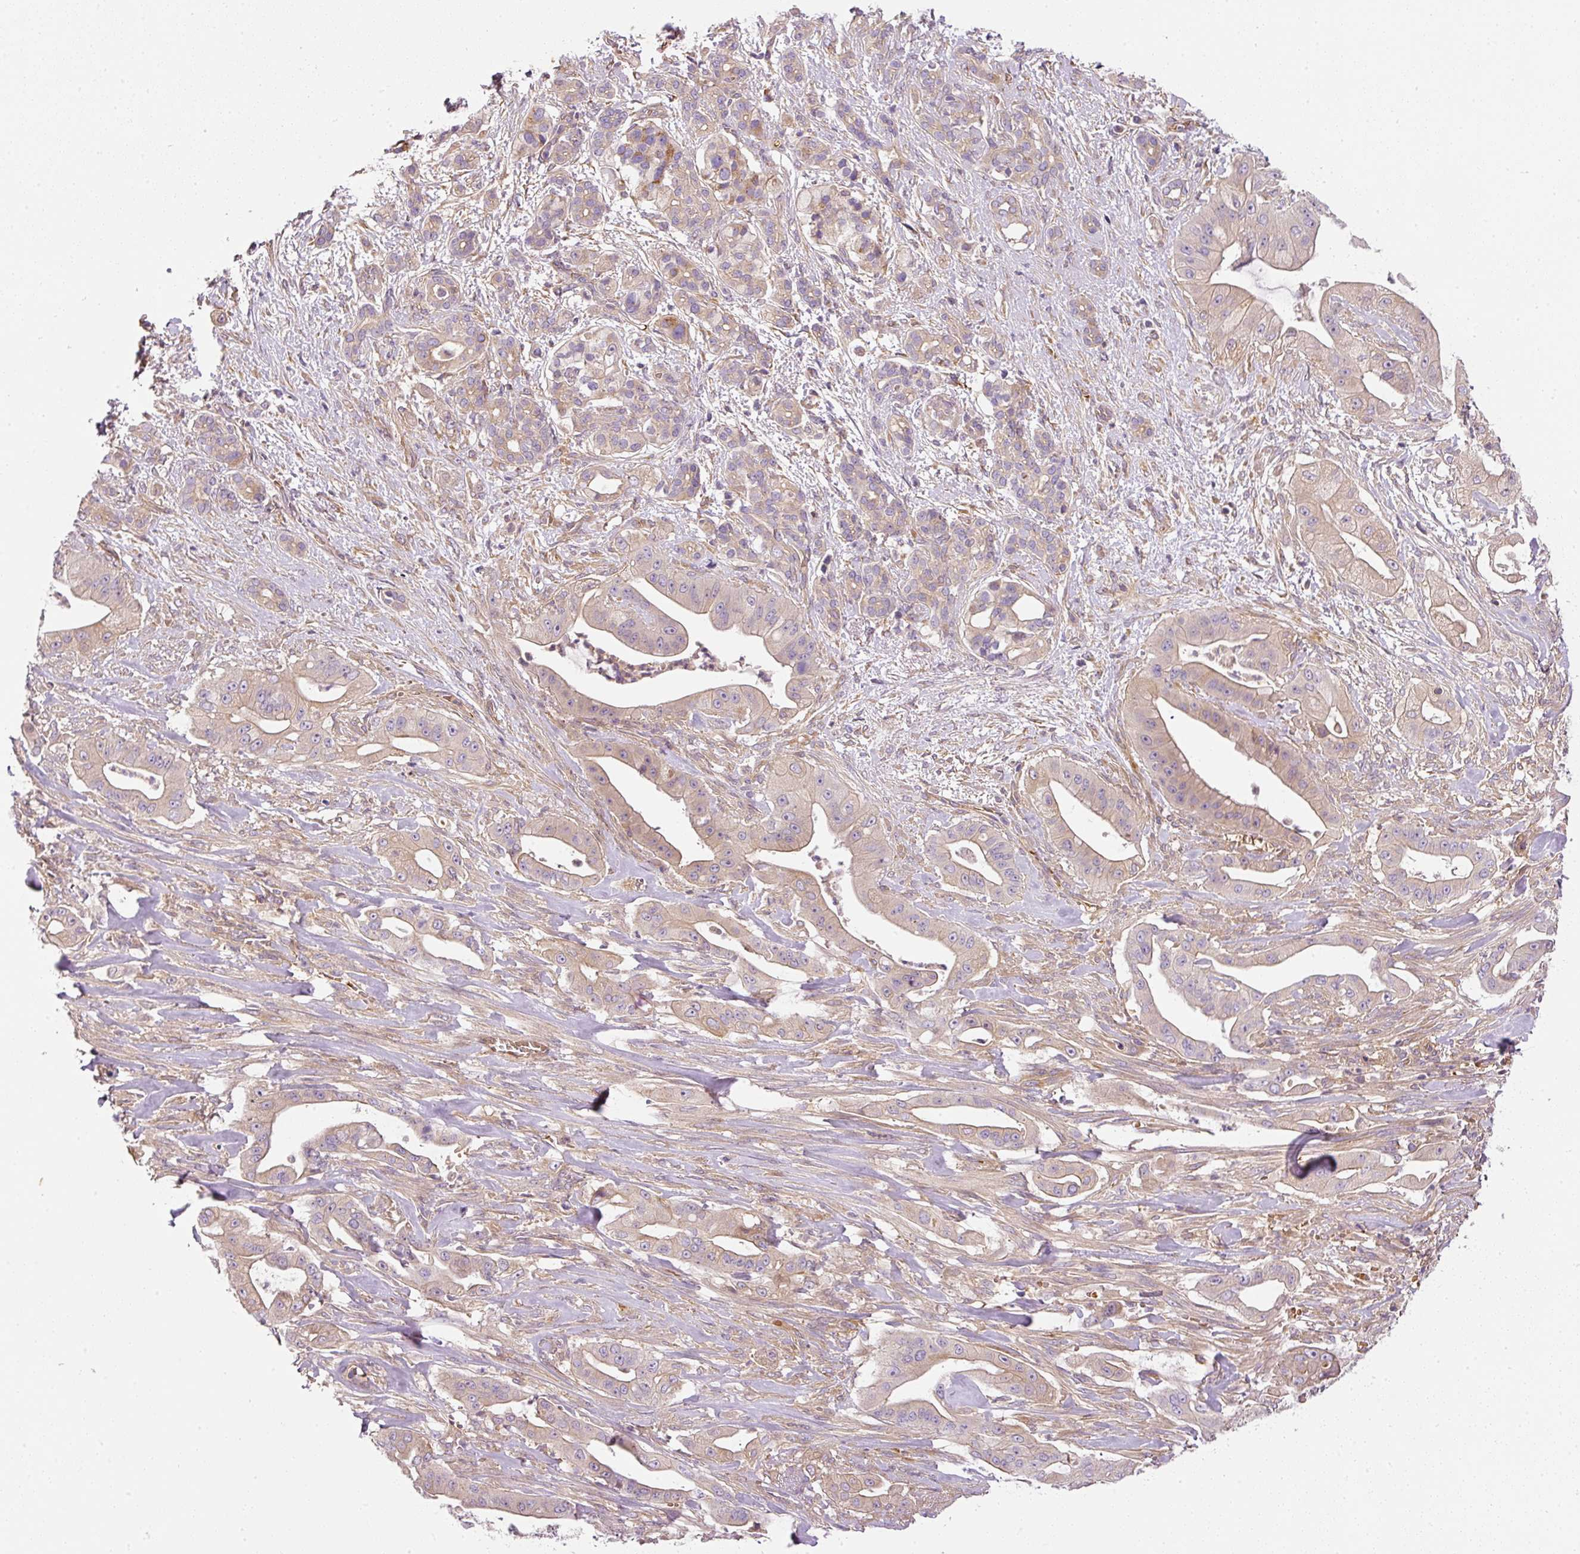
{"staining": {"intensity": "weak", "quantity": "<25%", "location": "cytoplasmic/membranous"}, "tissue": "pancreatic cancer", "cell_type": "Tumor cells", "image_type": "cancer", "snomed": [{"axis": "morphology", "description": "Adenocarcinoma, NOS"}, {"axis": "topography", "description": "Pancreas"}], "caption": "Human pancreatic cancer (adenocarcinoma) stained for a protein using immunohistochemistry (IHC) exhibits no staining in tumor cells.", "gene": "TBC1D2B", "patient": {"sex": "male", "age": 57}}